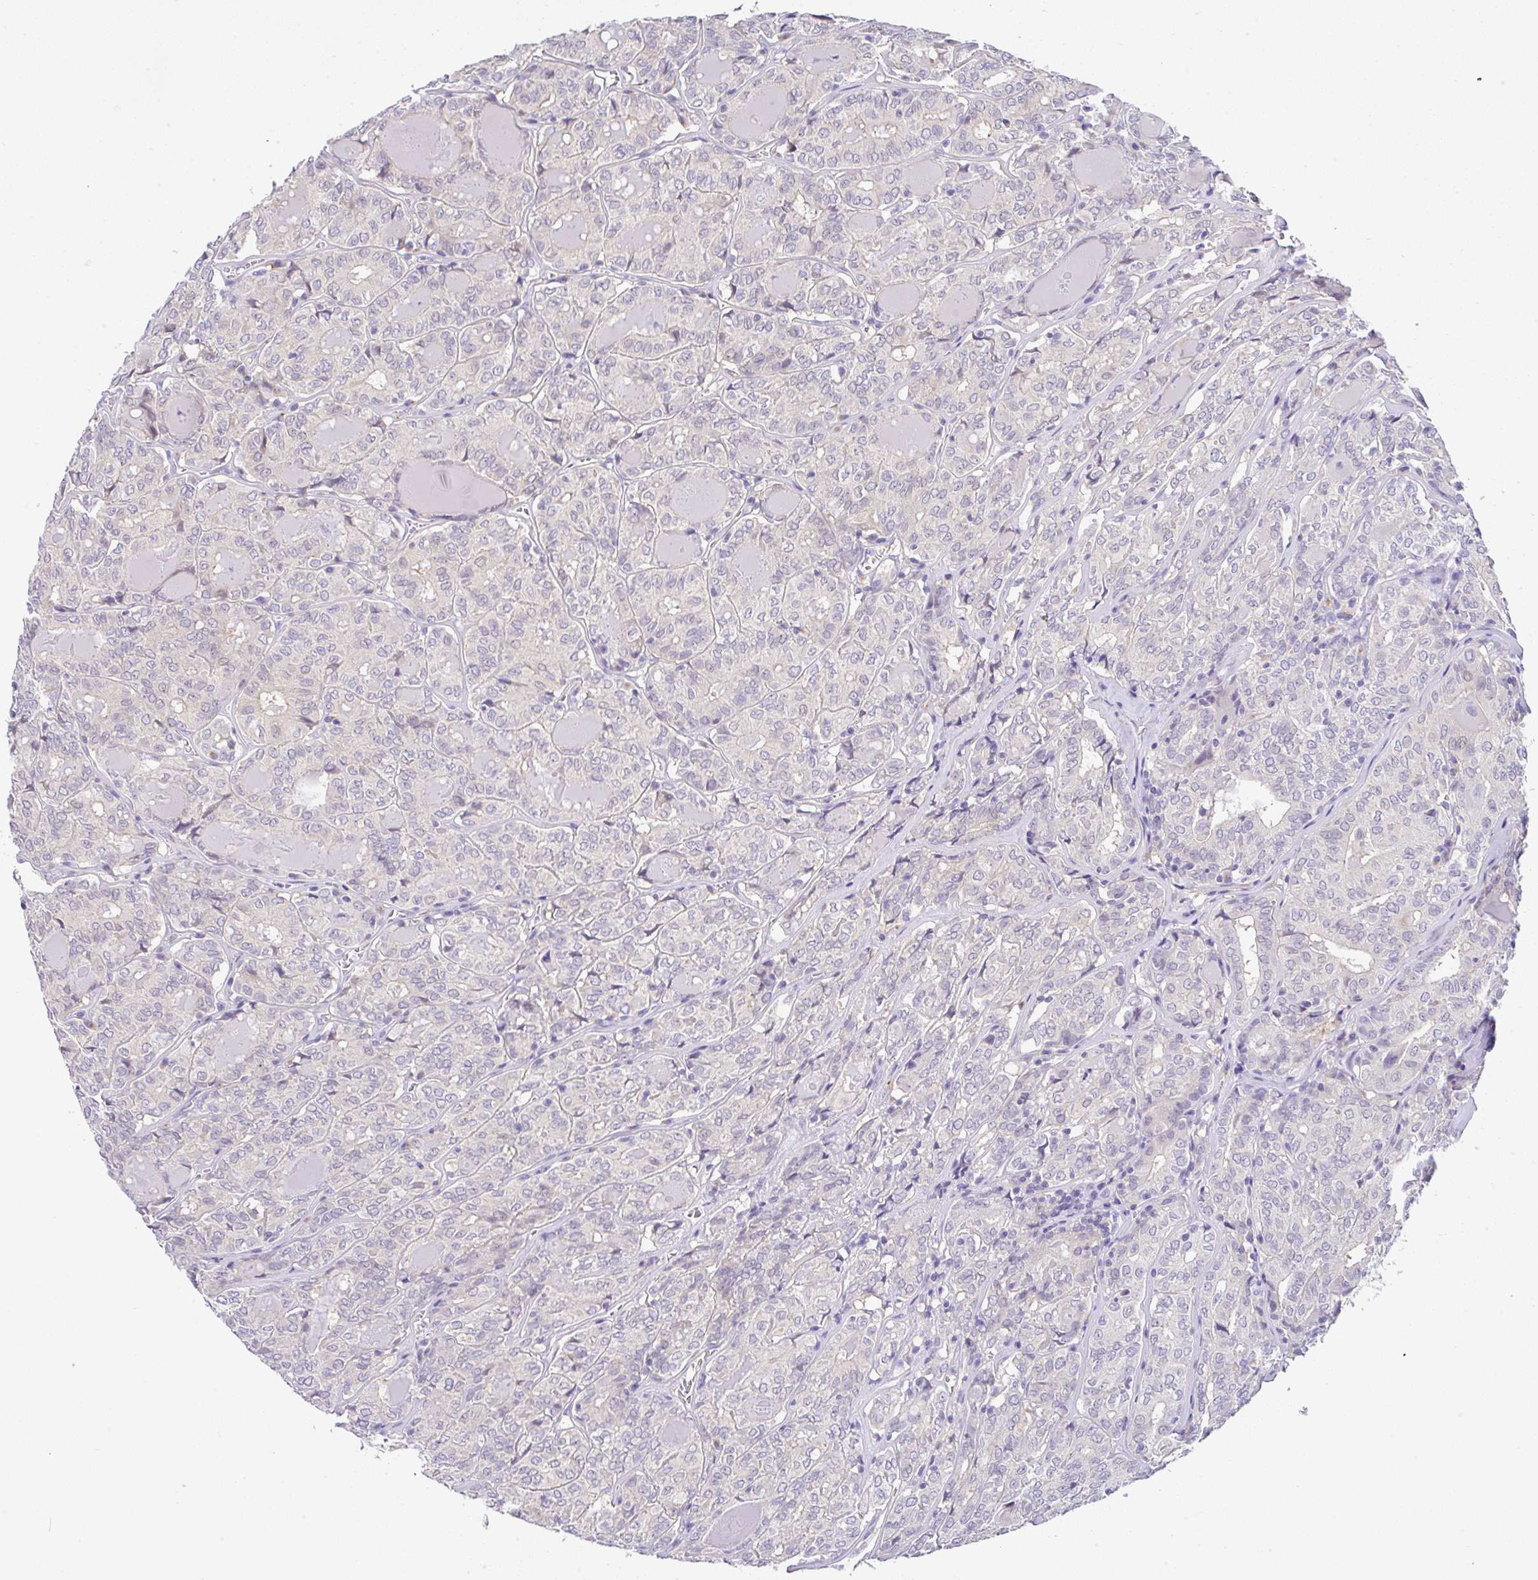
{"staining": {"intensity": "negative", "quantity": "none", "location": "none"}, "tissue": "thyroid cancer", "cell_type": "Tumor cells", "image_type": "cancer", "snomed": [{"axis": "morphology", "description": "Papillary adenocarcinoma, NOS"}, {"axis": "topography", "description": "Thyroid gland"}], "caption": "Thyroid papillary adenocarcinoma was stained to show a protein in brown. There is no significant expression in tumor cells.", "gene": "SERPINE3", "patient": {"sex": "female", "age": 72}}